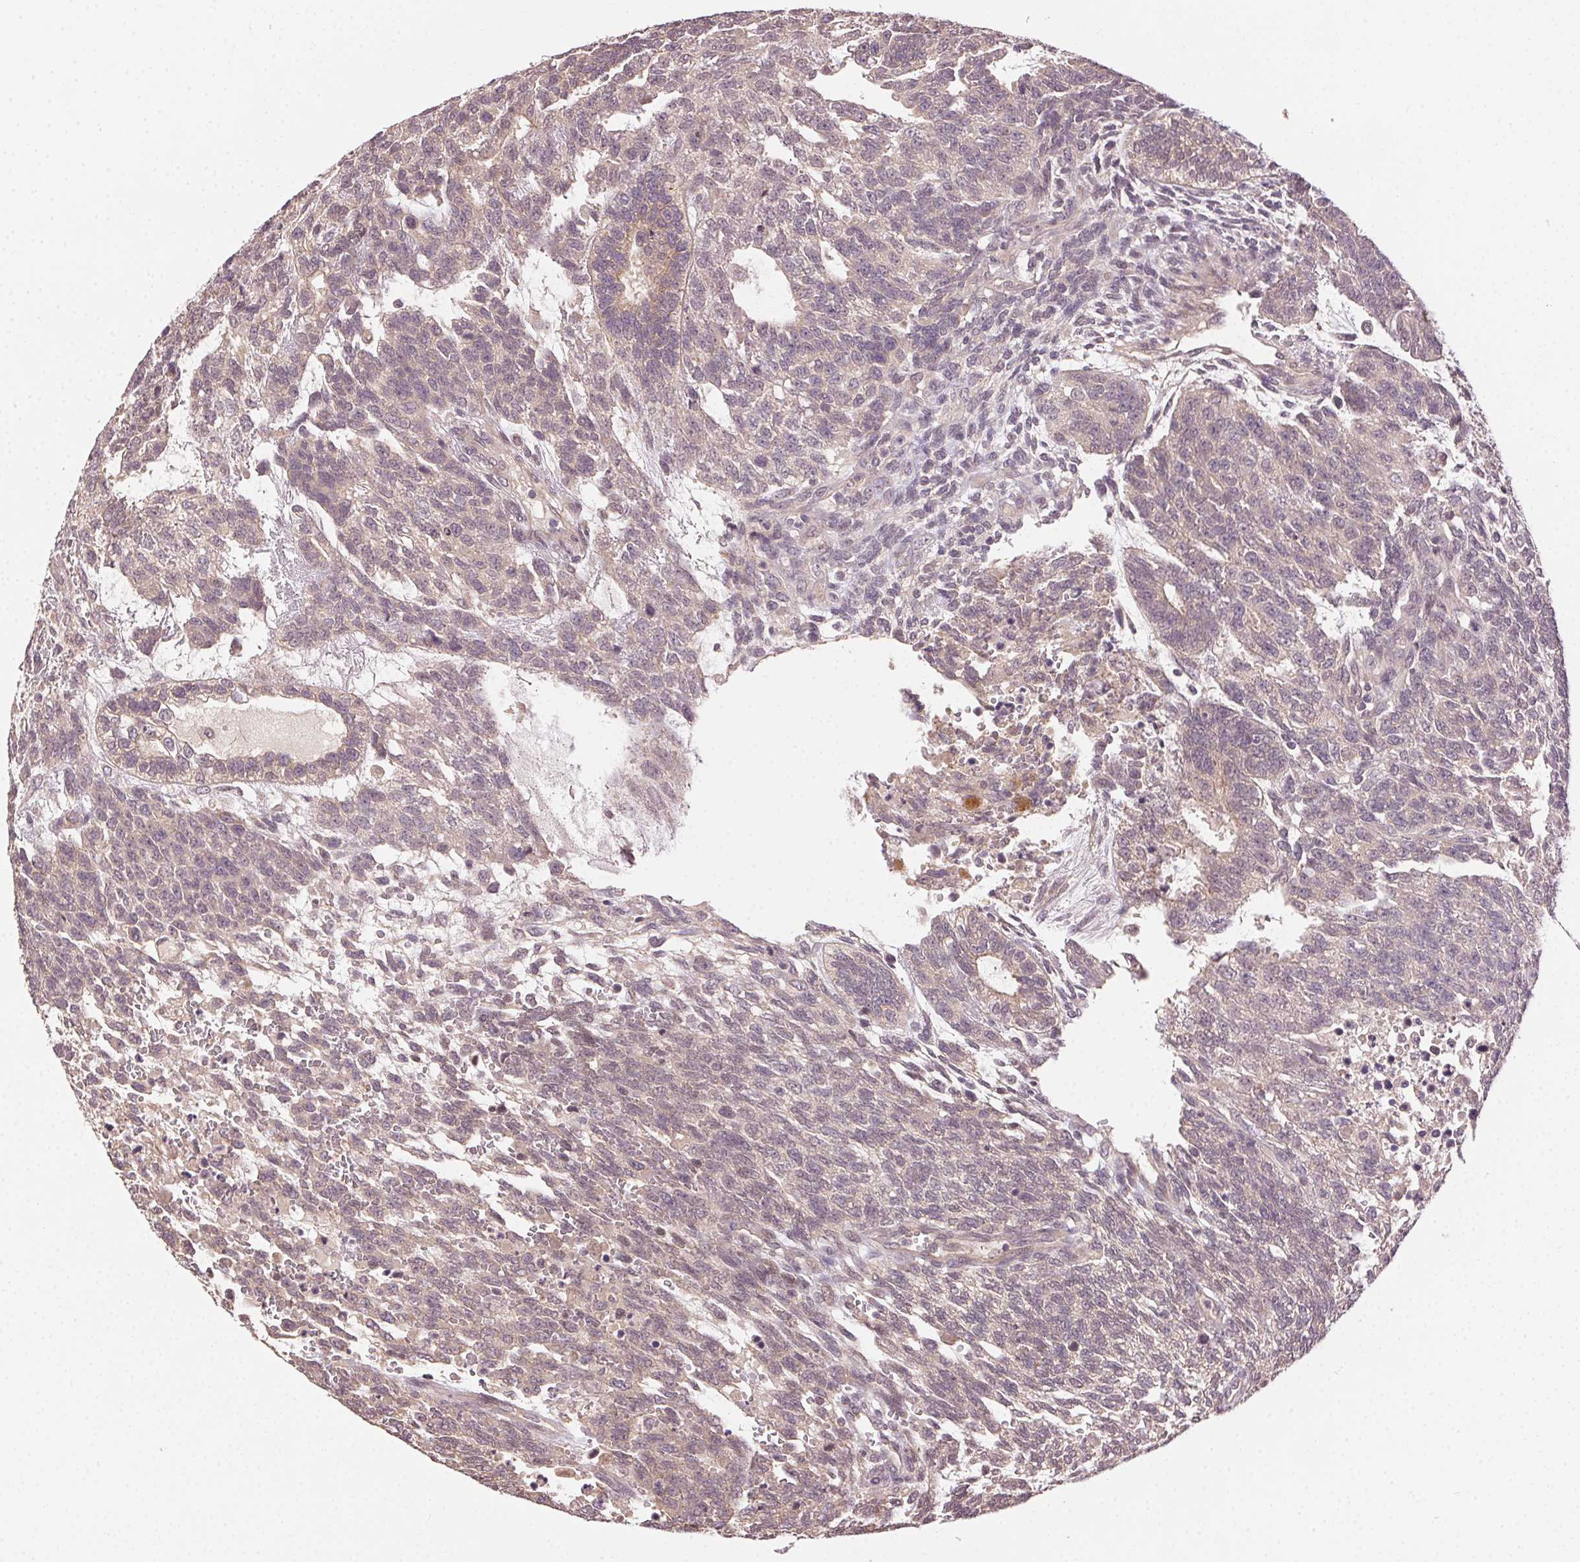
{"staining": {"intensity": "weak", "quantity": "25%-75%", "location": "cytoplasmic/membranous"}, "tissue": "testis cancer", "cell_type": "Tumor cells", "image_type": "cancer", "snomed": [{"axis": "morphology", "description": "Carcinoma, Embryonal, NOS"}, {"axis": "topography", "description": "Testis"}], "caption": "An immunohistochemistry (IHC) micrograph of neoplastic tissue is shown. Protein staining in brown highlights weak cytoplasmic/membranous positivity in testis cancer (embryonal carcinoma) within tumor cells.", "gene": "ATP1B3", "patient": {"sex": "male", "age": 23}}